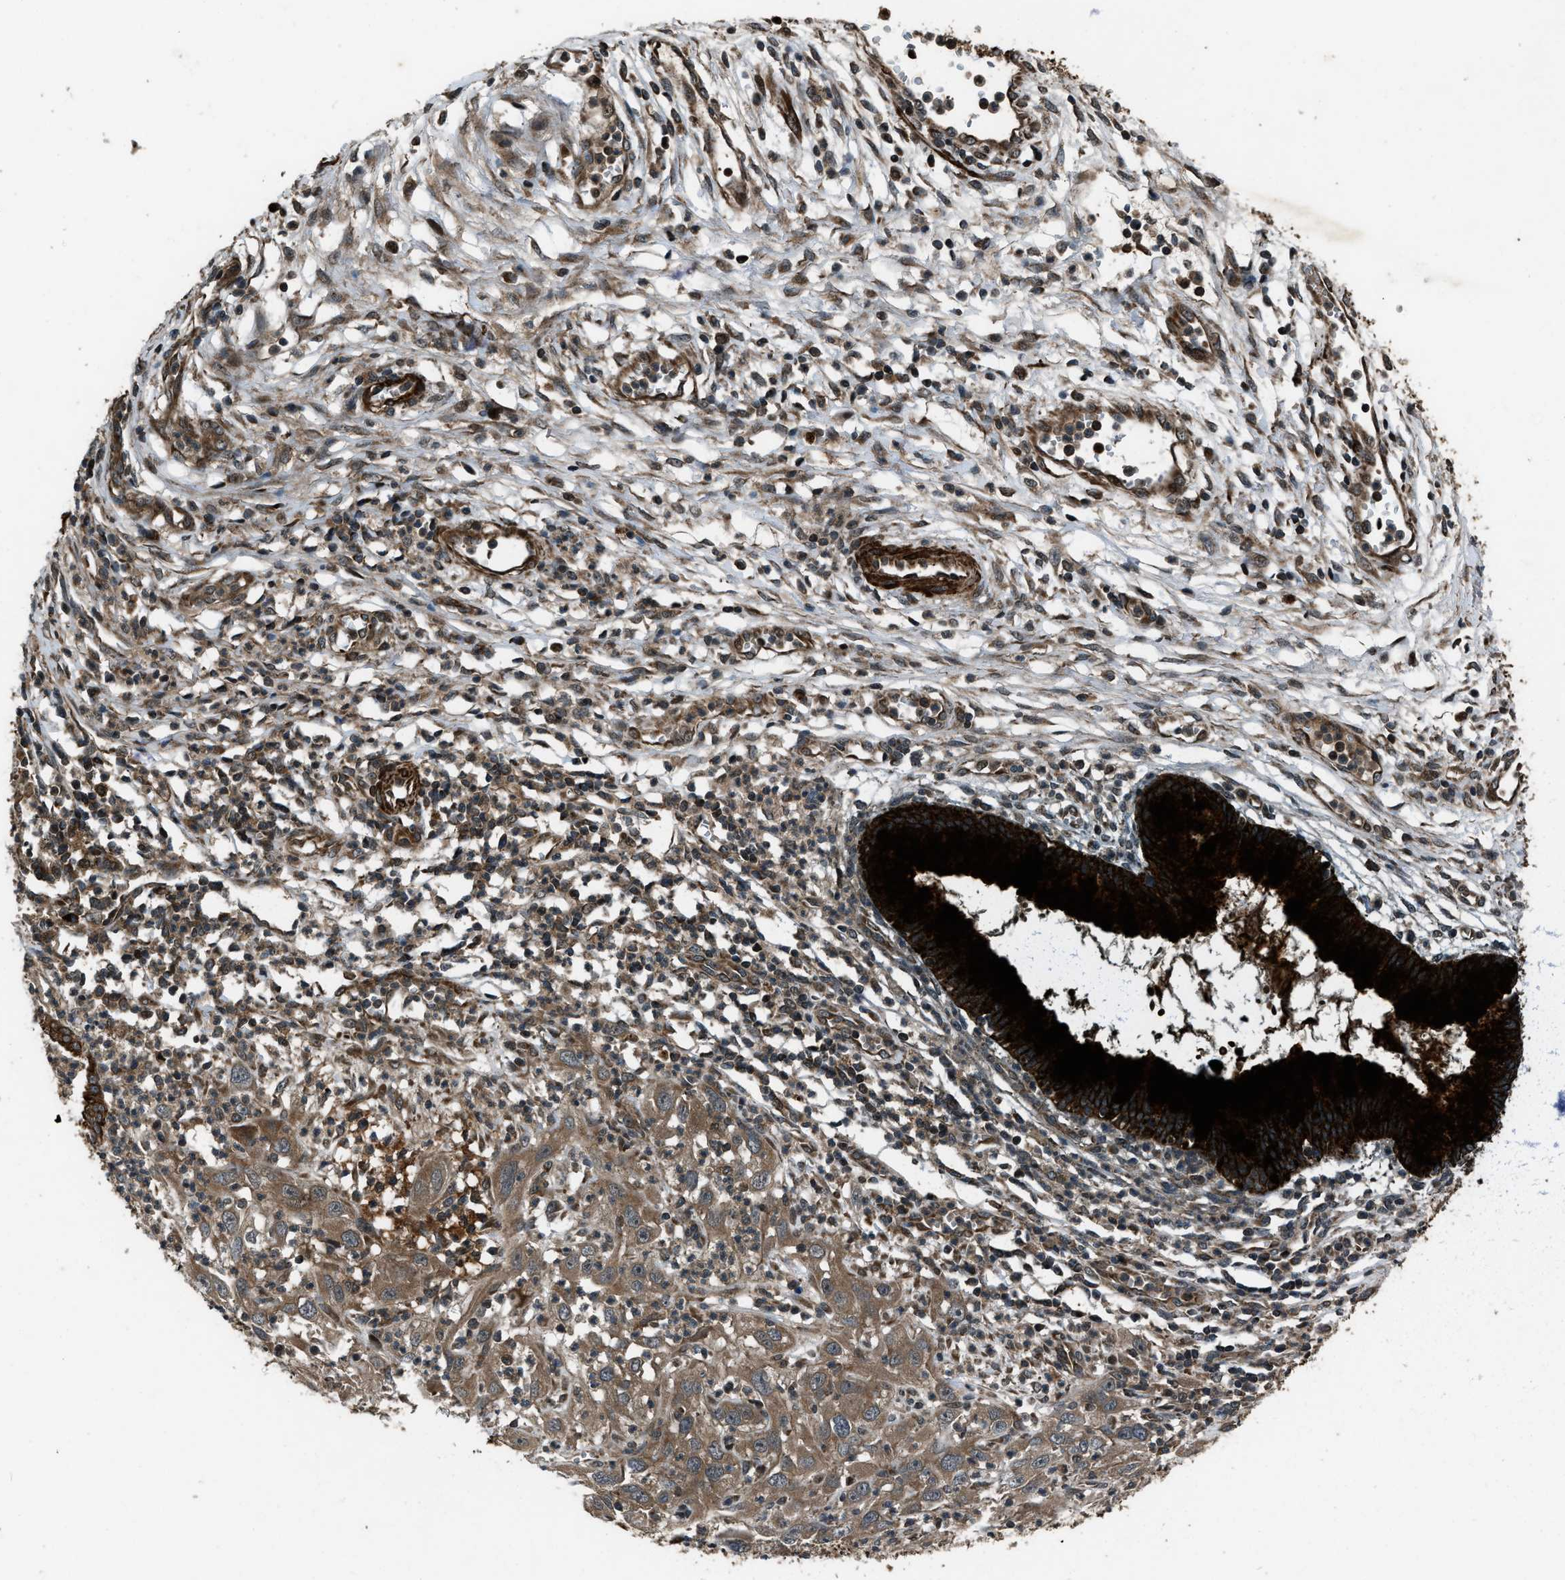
{"staining": {"intensity": "moderate", "quantity": ">75%", "location": "cytoplasmic/membranous"}, "tissue": "cervical cancer", "cell_type": "Tumor cells", "image_type": "cancer", "snomed": [{"axis": "morphology", "description": "Squamous cell carcinoma, NOS"}, {"axis": "topography", "description": "Cervix"}], "caption": "A medium amount of moderate cytoplasmic/membranous staining is seen in approximately >75% of tumor cells in cervical cancer (squamous cell carcinoma) tissue. (DAB (3,3'-diaminobenzidine) IHC with brightfield microscopy, high magnification).", "gene": "IRAK4", "patient": {"sex": "female", "age": 32}}